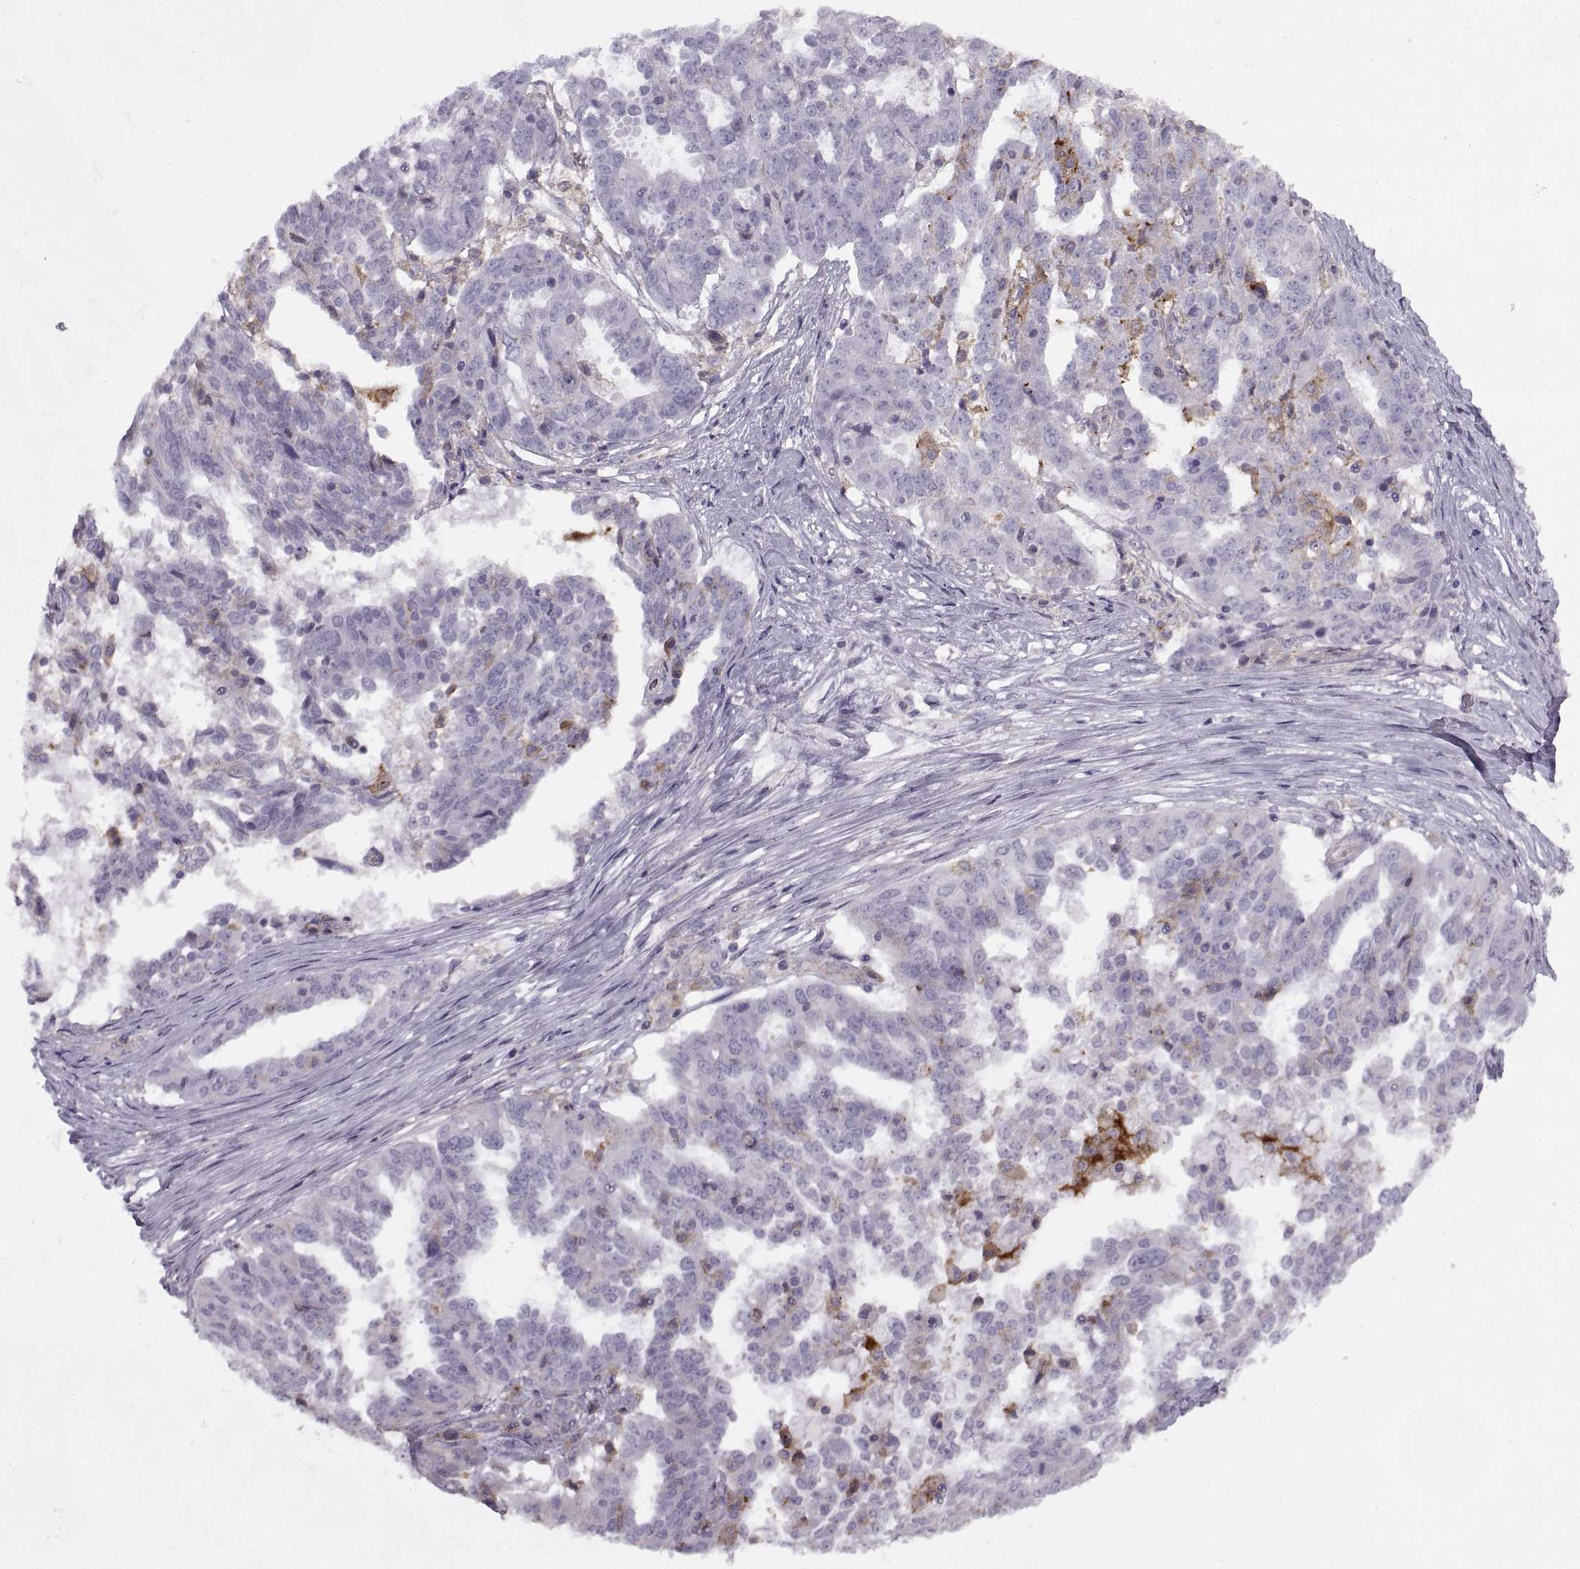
{"staining": {"intensity": "negative", "quantity": "none", "location": "none"}, "tissue": "ovarian cancer", "cell_type": "Tumor cells", "image_type": "cancer", "snomed": [{"axis": "morphology", "description": "Cystadenocarcinoma, serous, NOS"}, {"axis": "topography", "description": "Ovary"}], "caption": "The photomicrograph displays no significant expression in tumor cells of ovarian serous cystadenocarcinoma. (DAB immunohistochemistry (IHC) with hematoxylin counter stain).", "gene": "RALB", "patient": {"sex": "female", "age": 67}}